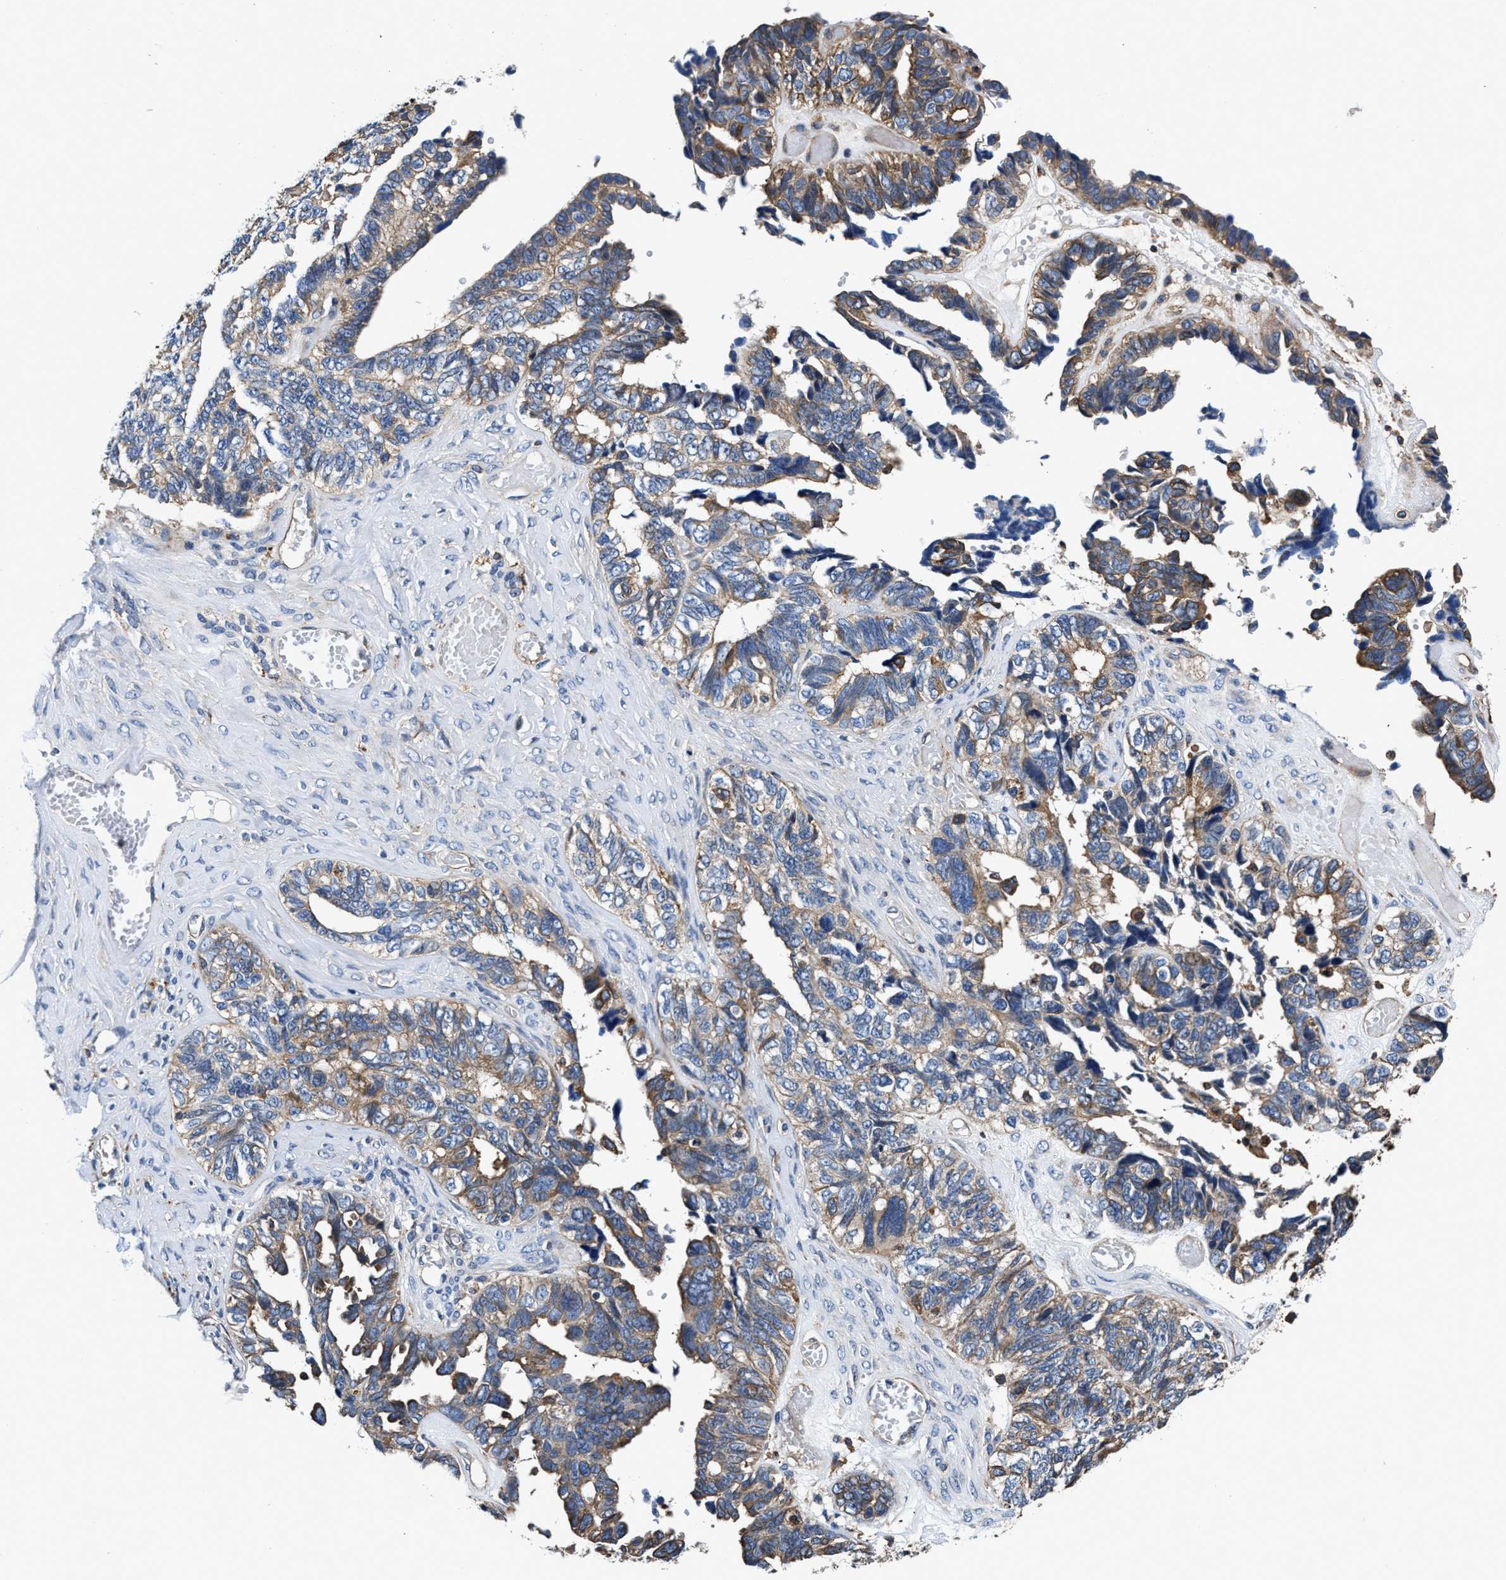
{"staining": {"intensity": "moderate", "quantity": ">75%", "location": "cytoplasmic/membranous"}, "tissue": "ovarian cancer", "cell_type": "Tumor cells", "image_type": "cancer", "snomed": [{"axis": "morphology", "description": "Cystadenocarcinoma, serous, NOS"}, {"axis": "topography", "description": "Ovary"}], "caption": "Ovarian cancer stained with a brown dye reveals moderate cytoplasmic/membranous positive expression in about >75% of tumor cells.", "gene": "PPP1R9B", "patient": {"sex": "female", "age": 79}}